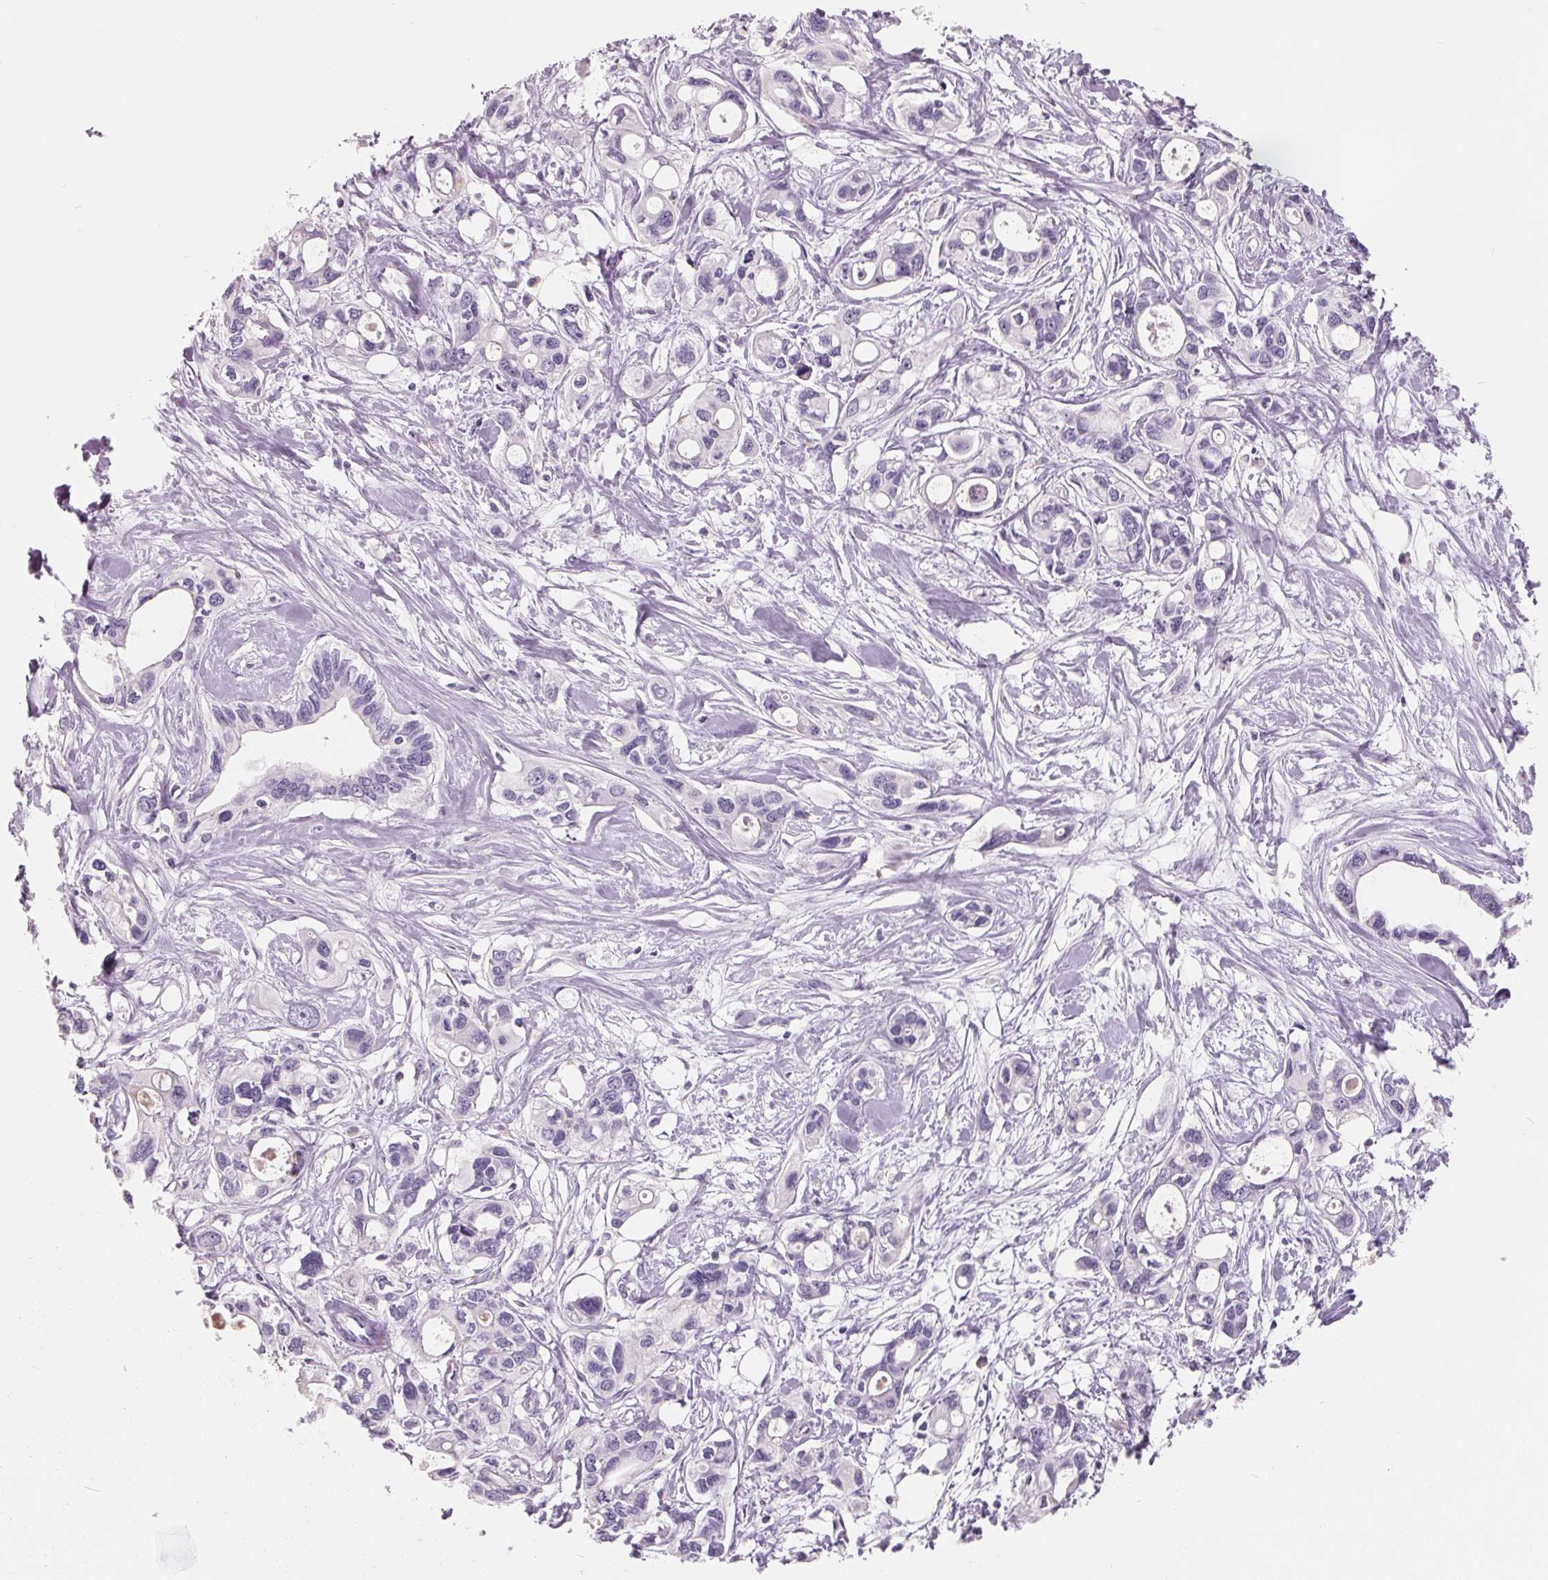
{"staining": {"intensity": "negative", "quantity": "none", "location": "none"}, "tissue": "pancreatic cancer", "cell_type": "Tumor cells", "image_type": "cancer", "snomed": [{"axis": "morphology", "description": "Adenocarcinoma, NOS"}, {"axis": "topography", "description": "Pancreas"}], "caption": "Histopathology image shows no protein positivity in tumor cells of pancreatic cancer (adenocarcinoma) tissue.", "gene": "FTCD", "patient": {"sex": "male", "age": 60}}